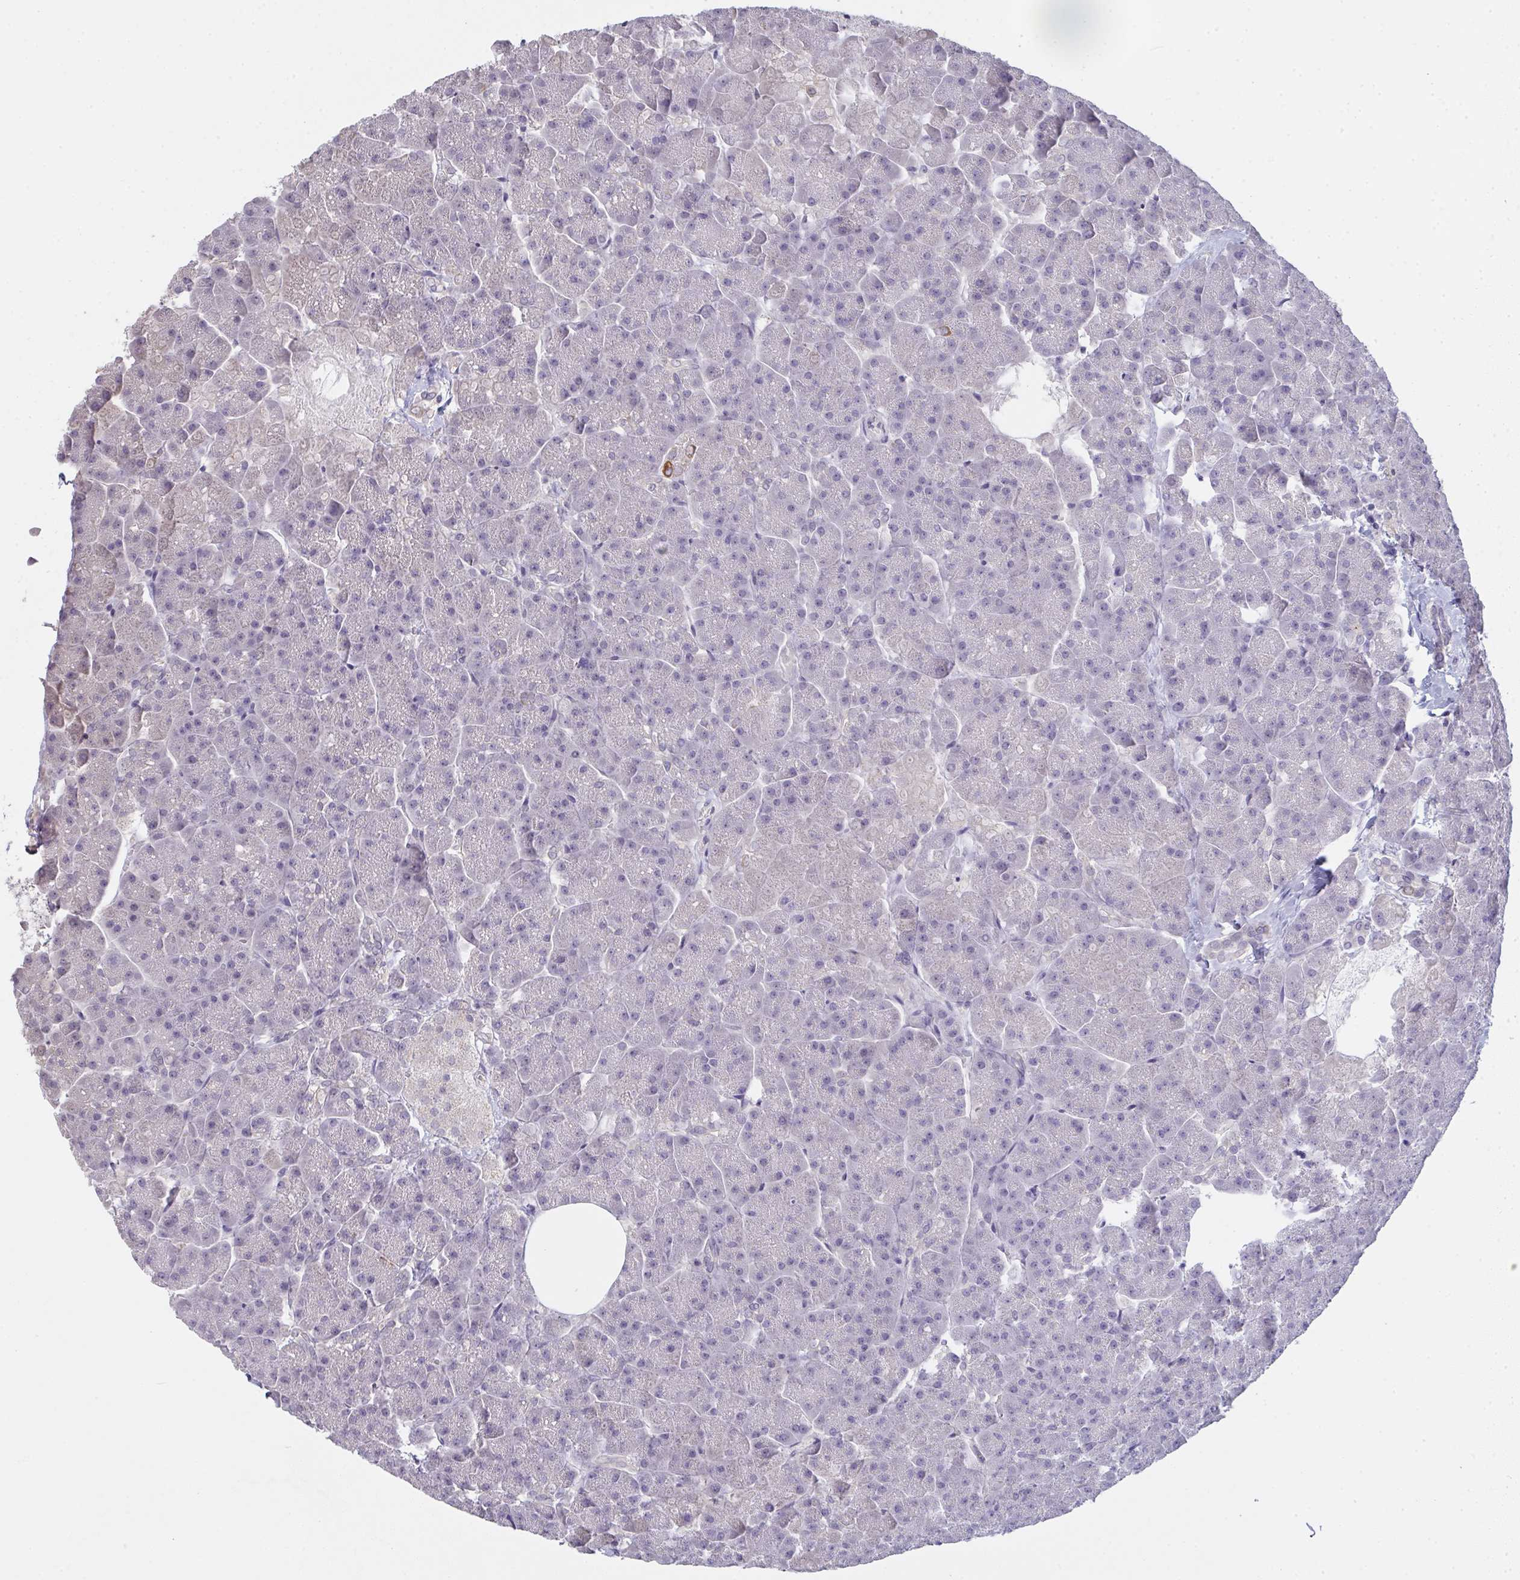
{"staining": {"intensity": "moderate", "quantity": "25%-75%", "location": "cytoplasmic/membranous"}, "tissue": "pancreas", "cell_type": "Exocrine glandular cells", "image_type": "normal", "snomed": [{"axis": "morphology", "description": "Normal tissue, NOS"}, {"axis": "topography", "description": "Pancreas"}, {"axis": "topography", "description": "Peripheral nerve tissue"}], "caption": "A medium amount of moderate cytoplasmic/membranous positivity is identified in approximately 25%-75% of exocrine glandular cells in unremarkable pancreas.", "gene": "TMEM219", "patient": {"sex": "male", "age": 54}}